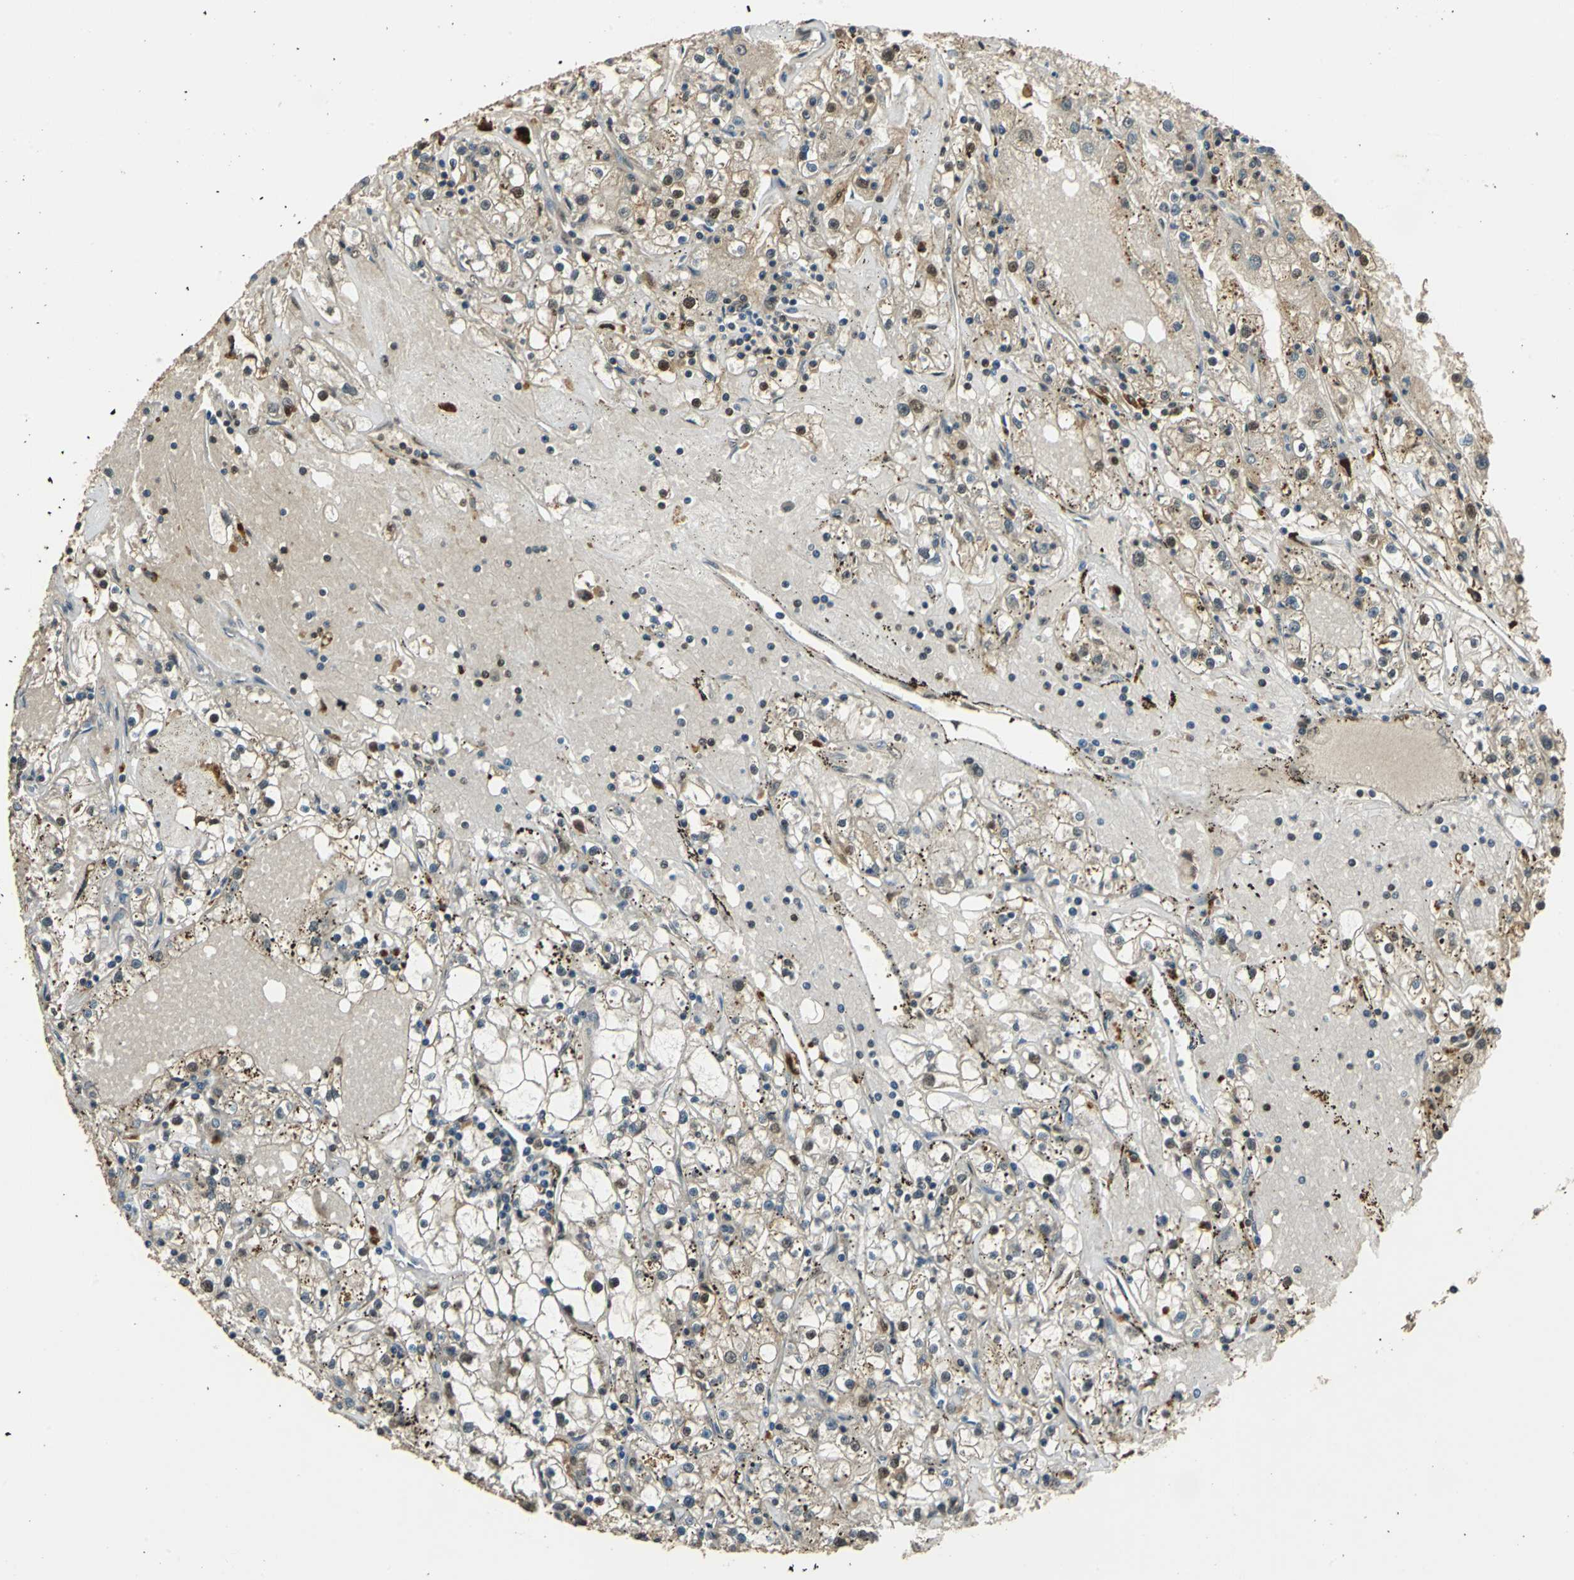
{"staining": {"intensity": "weak", "quantity": "25%-75%", "location": "cytoplasmic/membranous,nuclear"}, "tissue": "renal cancer", "cell_type": "Tumor cells", "image_type": "cancer", "snomed": [{"axis": "morphology", "description": "Adenocarcinoma, NOS"}, {"axis": "topography", "description": "Kidney"}], "caption": "Weak cytoplasmic/membranous and nuclear protein positivity is seen in approximately 25%-75% of tumor cells in renal adenocarcinoma.", "gene": "PPP1R13L", "patient": {"sex": "male", "age": 56}}